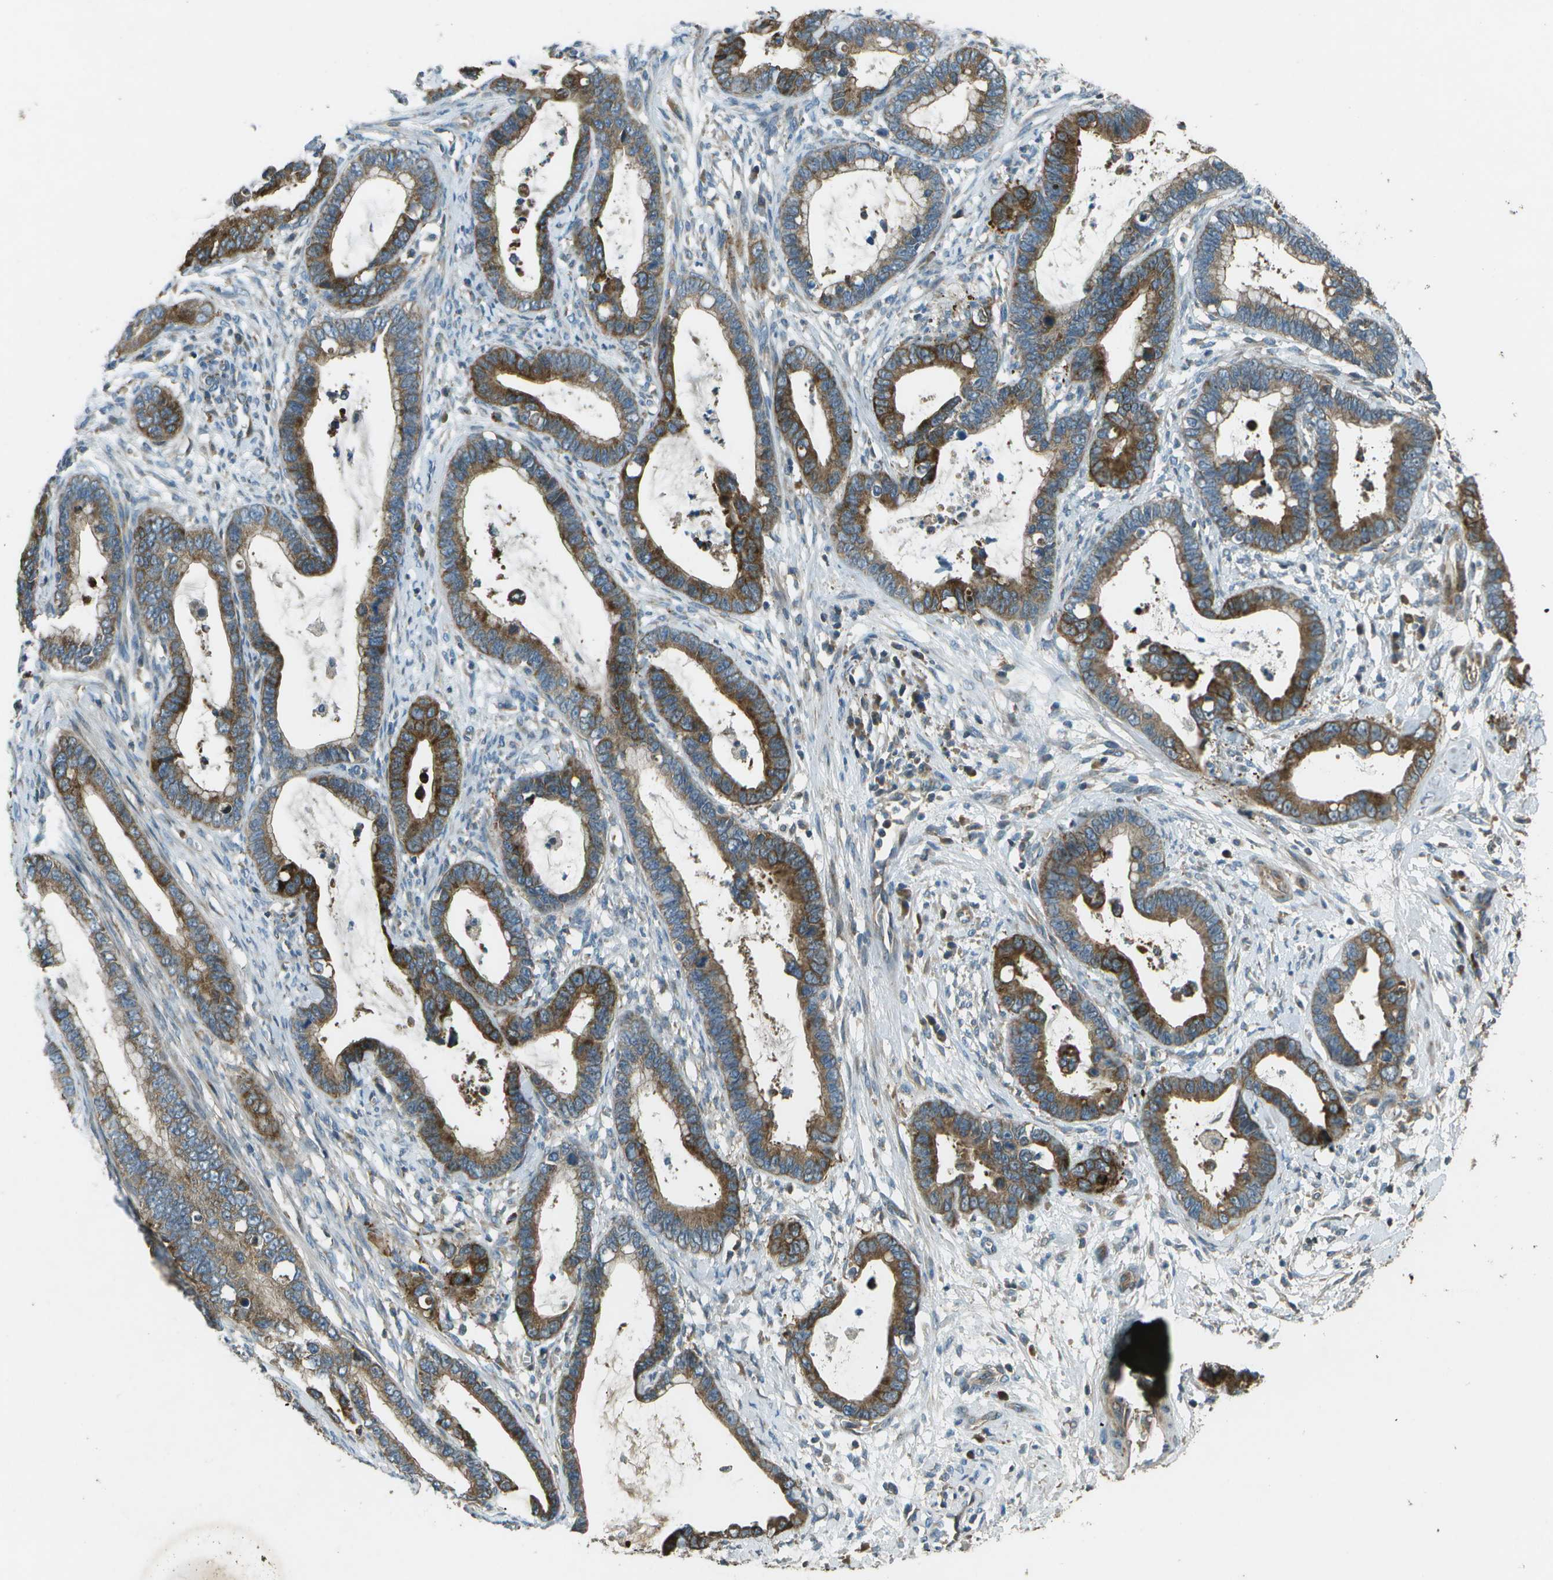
{"staining": {"intensity": "moderate", "quantity": ">75%", "location": "cytoplasmic/membranous"}, "tissue": "cervical cancer", "cell_type": "Tumor cells", "image_type": "cancer", "snomed": [{"axis": "morphology", "description": "Adenocarcinoma, NOS"}, {"axis": "topography", "description": "Cervix"}], "caption": "High-power microscopy captured an immunohistochemistry micrograph of cervical adenocarcinoma, revealing moderate cytoplasmic/membranous staining in approximately >75% of tumor cells.", "gene": "PXYLP1", "patient": {"sex": "female", "age": 44}}